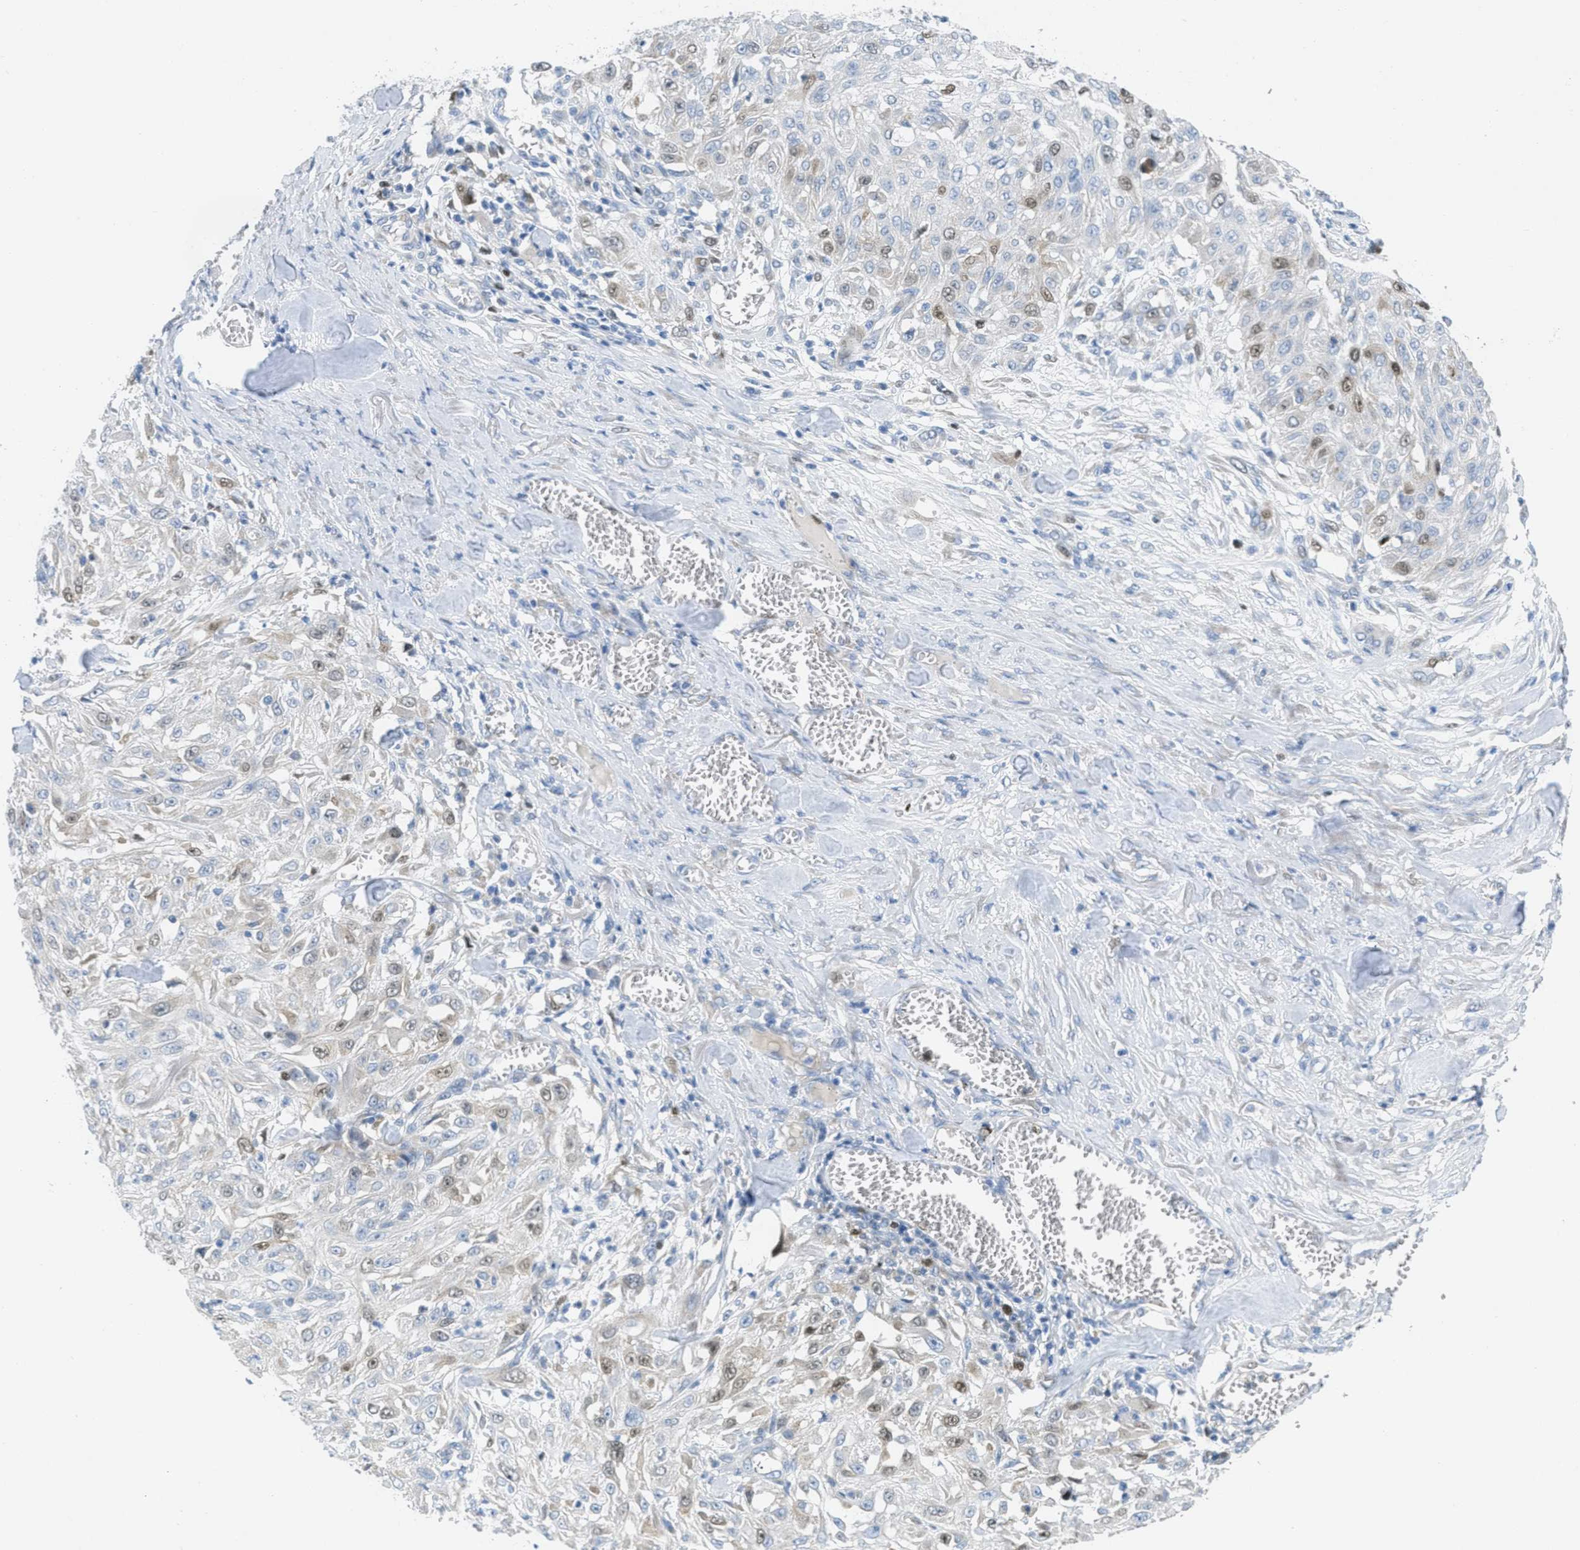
{"staining": {"intensity": "weak", "quantity": ">75%", "location": "cytoplasmic/membranous,nuclear"}, "tissue": "skin cancer", "cell_type": "Tumor cells", "image_type": "cancer", "snomed": [{"axis": "morphology", "description": "Squamous cell carcinoma, NOS"}, {"axis": "morphology", "description": "Squamous cell carcinoma, metastatic, NOS"}, {"axis": "topography", "description": "Skin"}, {"axis": "topography", "description": "Lymph node"}], "caption": "The immunohistochemical stain highlights weak cytoplasmic/membranous and nuclear expression in tumor cells of skin cancer (metastatic squamous cell carcinoma) tissue.", "gene": "ORC6", "patient": {"sex": "male", "age": 75}}